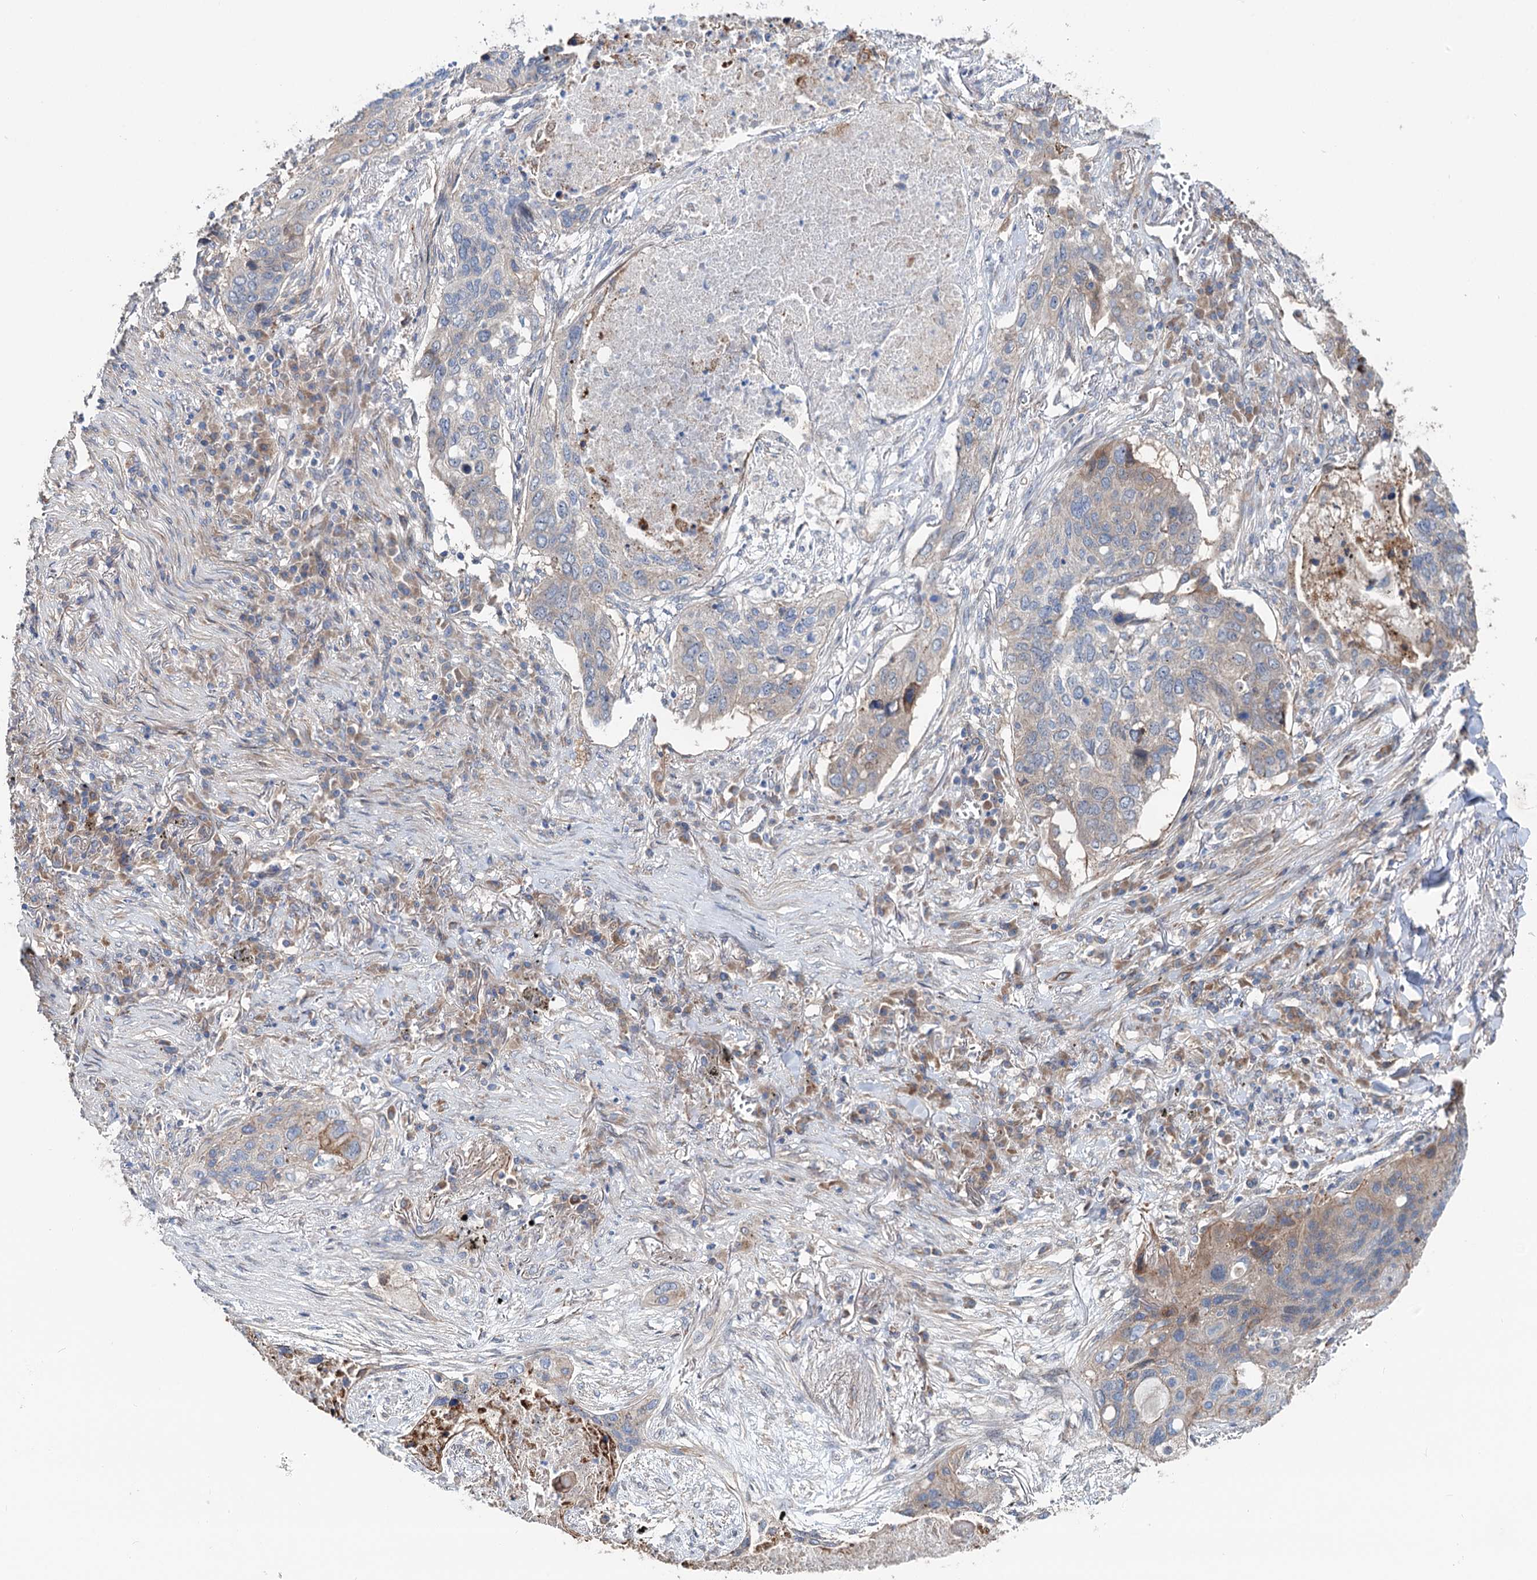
{"staining": {"intensity": "moderate", "quantity": "<25%", "location": "cytoplasmic/membranous"}, "tissue": "lung cancer", "cell_type": "Tumor cells", "image_type": "cancer", "snomed": [{"axis": "morphology", "description": "Squamous cell carcinoma, NOS"}, {"axis": "topography", "description": "Lung"}], "caption": "Lung cancer (squamous cell carcinoma) was stained to show a protein in brown. There is low levels of moderate cytoplasmic/membranous staining in about <25% of tumor cells.", "gene": "PTDSS2", "patient": {"sex": "female", "age": 63}}